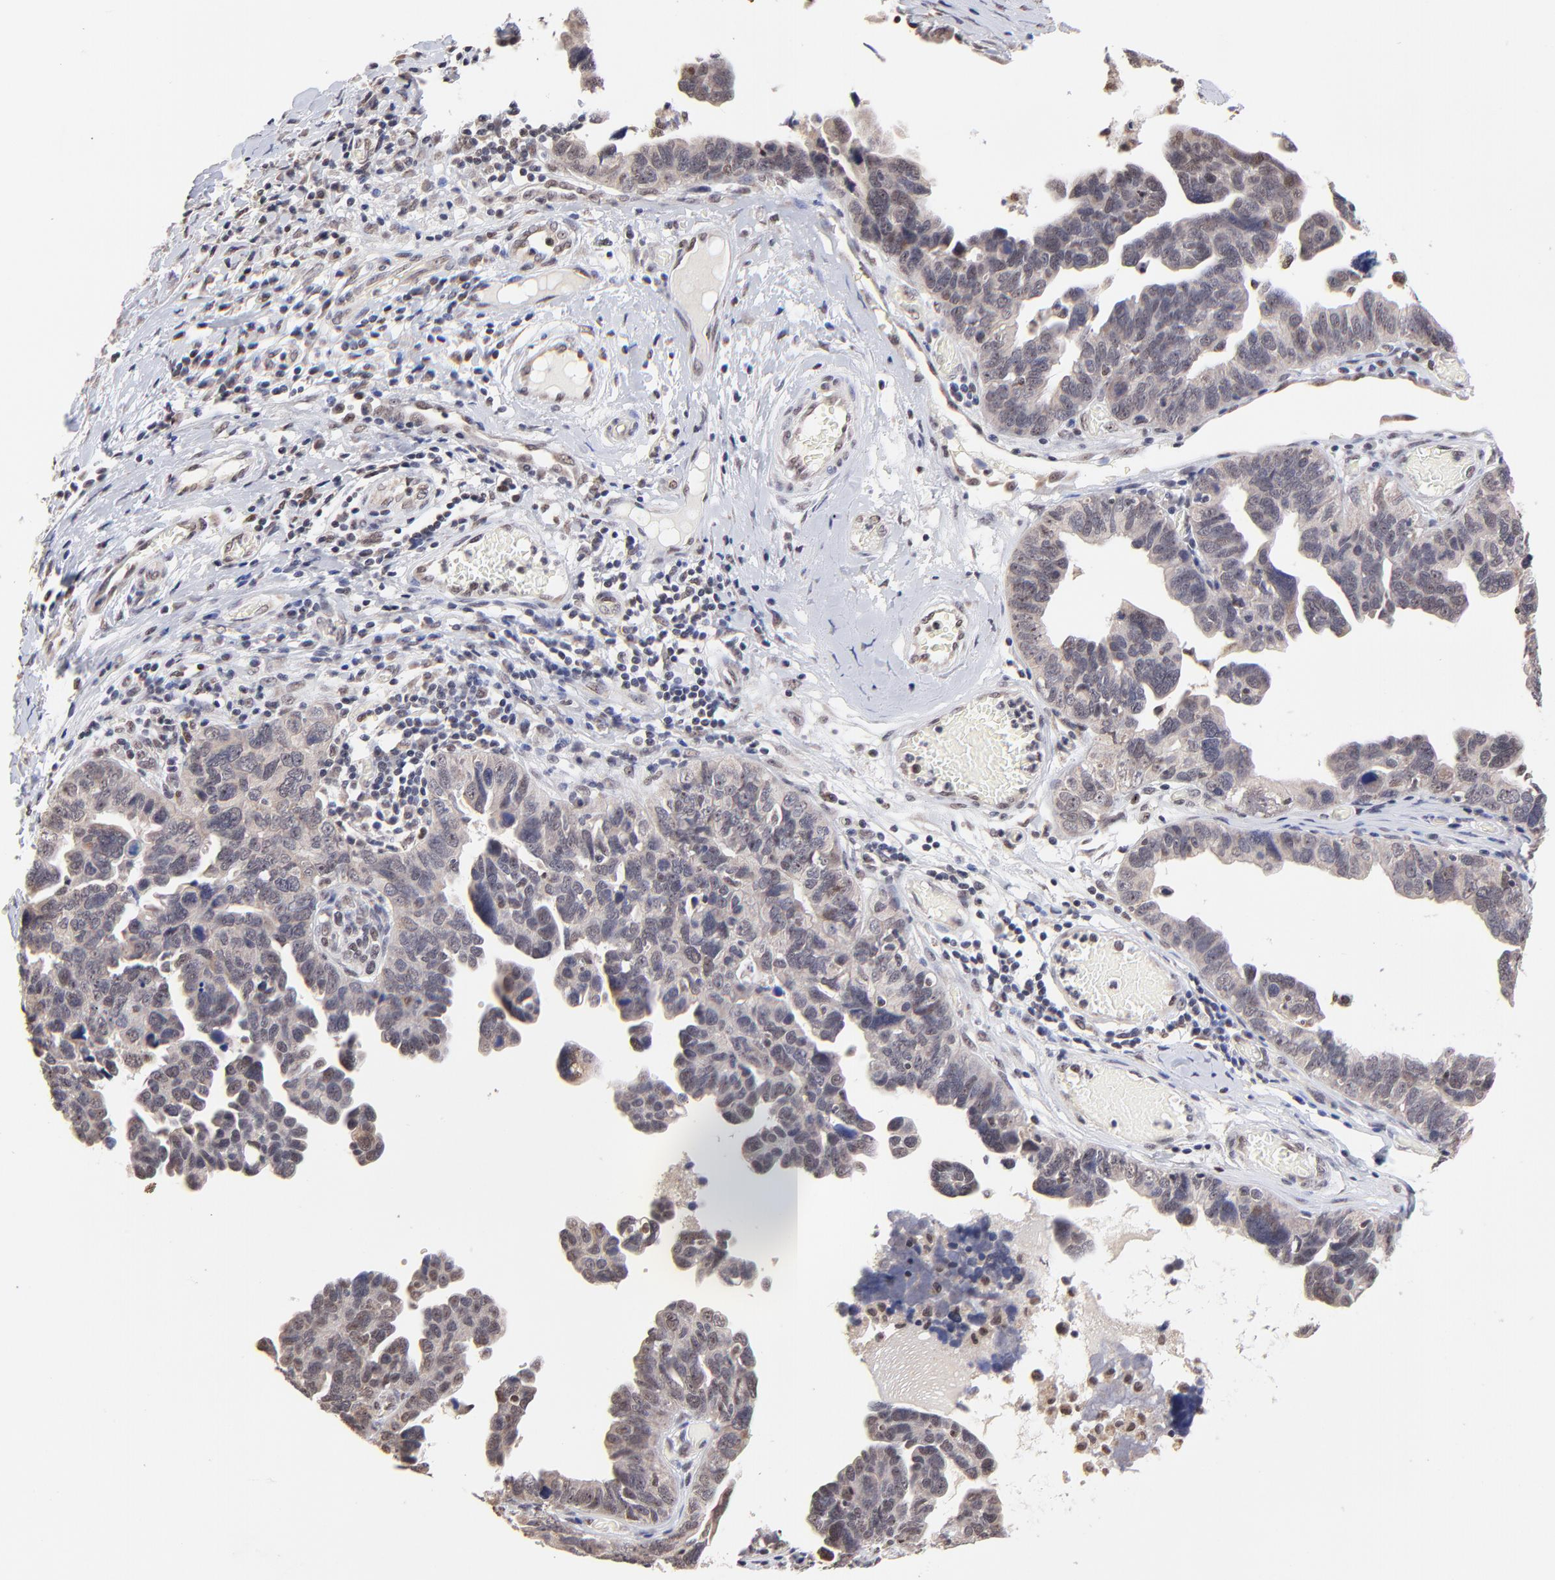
{"staining": {"intensity": "weak", "quantity": "25%-75%", "location": "cytoplasmic/membranous,nuclear"}, "tissue": "ovarian cancer", "cell_type": "Tumor cells", "image_type": "cancer", "snomed": [{"axis": "morphology", "description": "Cystadenocarcinoma, serous, NOS"}, {"axis": "topography", "description": "Ovary"}], "caption": "Serous cystadenocarcinoma (ovarian) stained for a protein (brown) exhibits weak cytoplasmic/membranous and nuclear positive staining in approximately 25%-75% of tumor cells.", "gene": "ZNF670", "patient": {"sex": "female", "age": 64}}